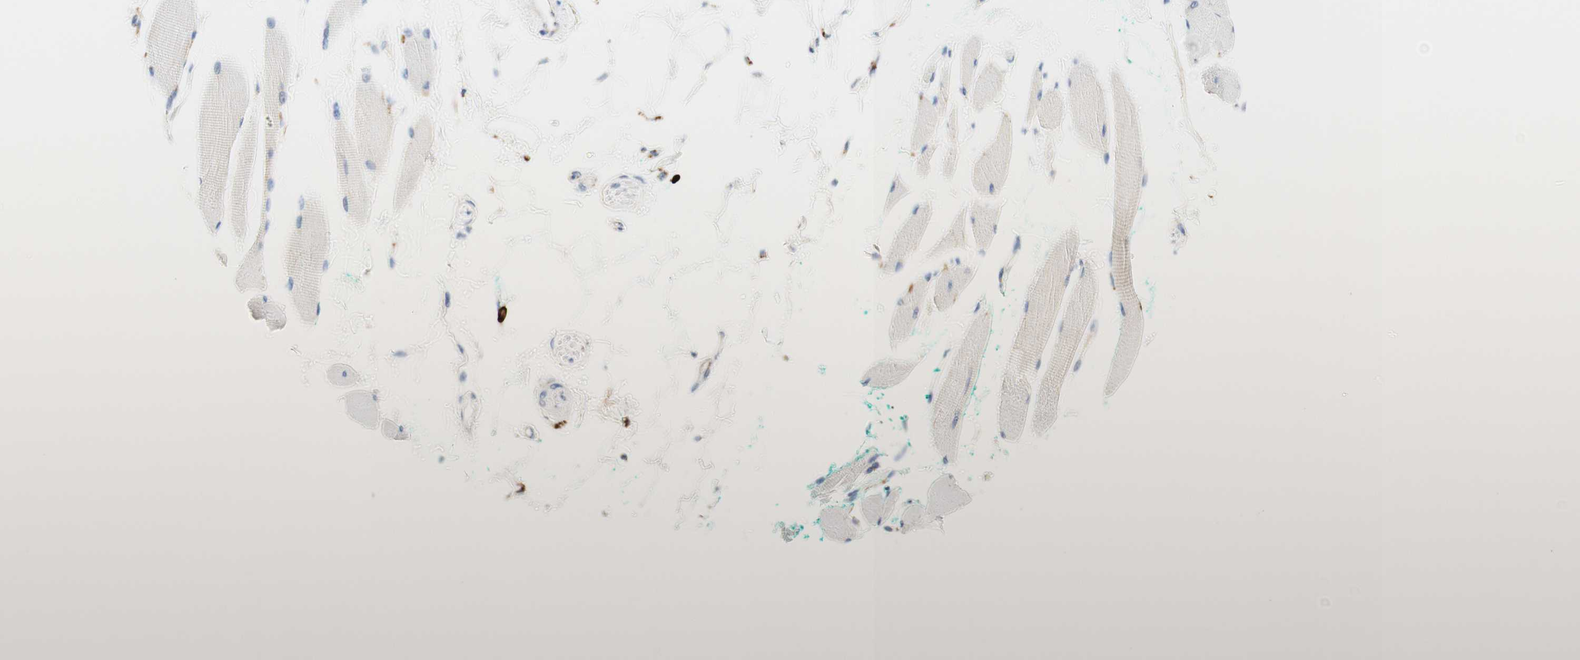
{"staining": {"intensity": "negative", "quantity": "none", "location": "none"}, "tissue": "skeletal muscle", "cell_type": "Myocytes", "image_type": "normal", "snomed": [{"axis": "morphology", "description": "Normal tissue, NOS"}, {"axis": "topography", "description": "Skeletal muscle"}, {"axis": "topography", "description": "Oral tissue"}, {"axis": "topography", "description": "Peripheral nerve tissue"}], "caption": "High power microscopy photomicrograph of an IHC image of benign skeletal muscle, revealing no significant staining in myocytes.", "gene": "CD63", "patient": {"sex": "female", "age": 84}}